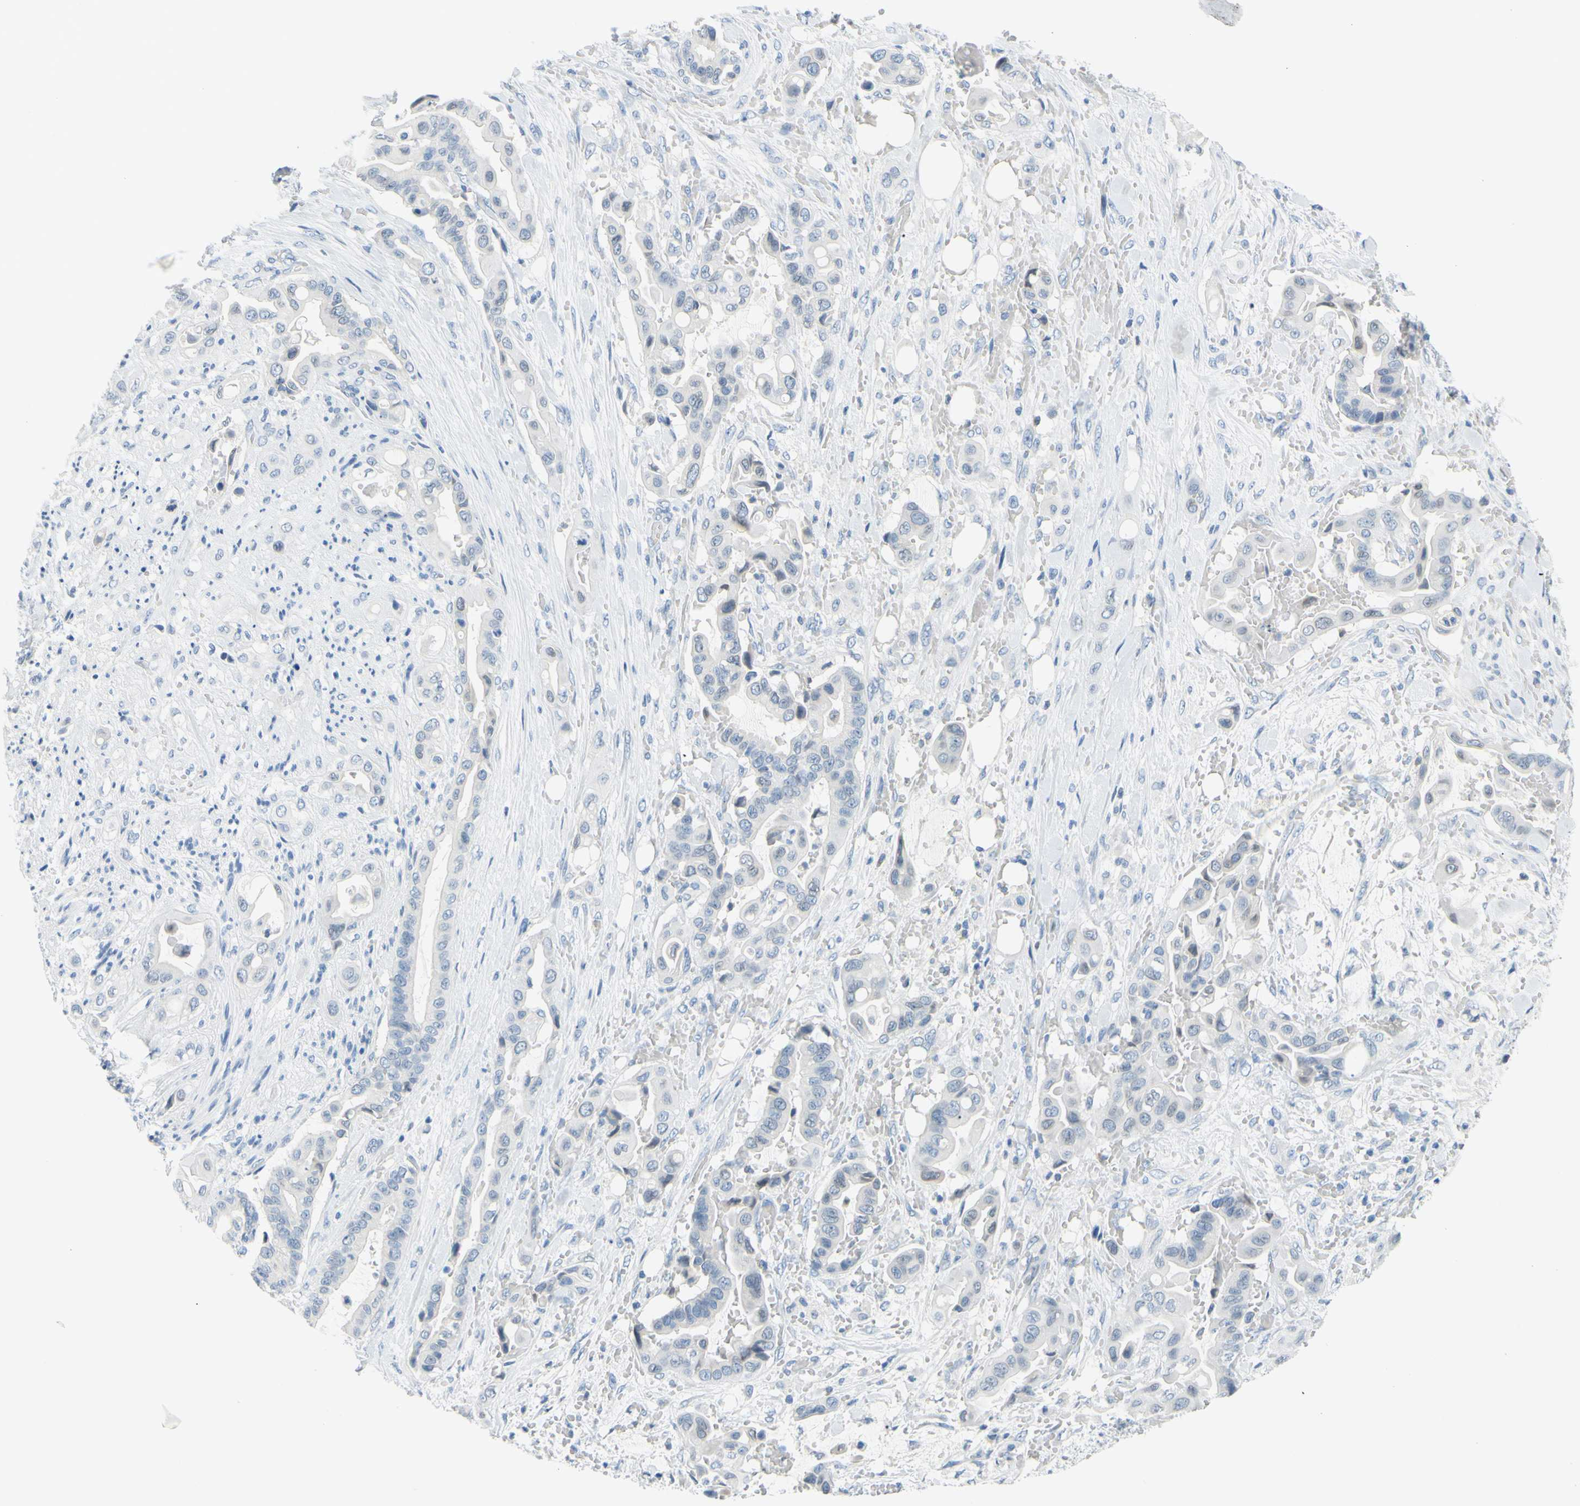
{"staining": {"intensity": "negative", "quantity": "none", "location": "none"}, "tissue": "liver cancer", "cell_type": "Tumor cells", "image_type": "cancer", "snomed": [{"axis": "morphology", "description": "Cholangiocarcinoma"}, {"axis": "topography", "description": "Liver"}], "caption": "An IHC photomicrograph of cholangiocarcinoma (liver) is shown. There is no staining in tumor cells of cholangiocarcinoma (liver). (Stains: DAB immunohistochemistry with hematoxylin counter stain, Microscopy: brightfield microscopy at high magnification).", "gene": "DCT", "patient": {"sex": "female", "age": 61}}